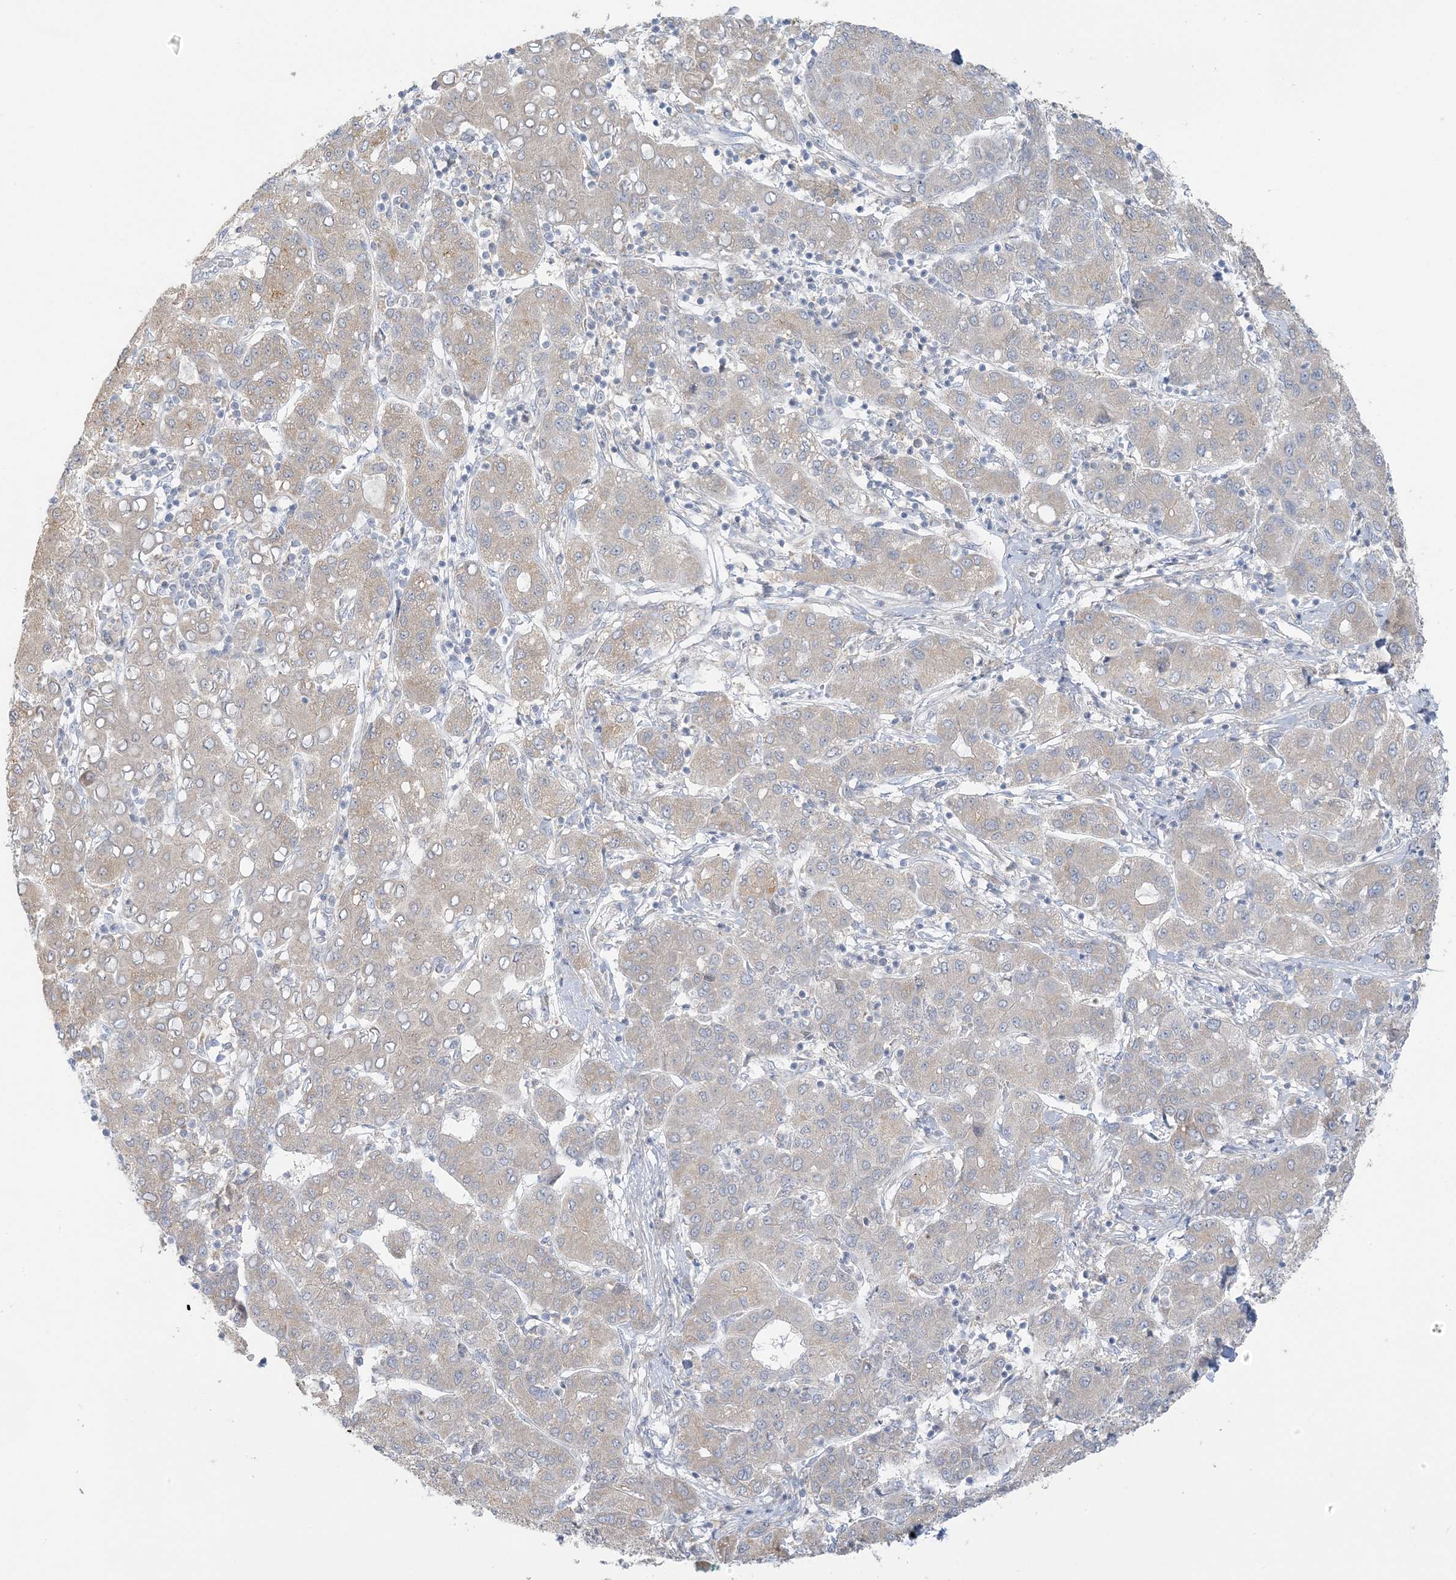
{"staining": {"intensity": "weak", "quantity": "25%-75%", "location": "cytoplasmic/membranous"}, "tissue": "liver cancer", "cell_type": "Tumor cells", "image_type": "cancer", "snomed": [{"axis": "morphology", "description": "Carcinoma, Hepatocellular, NOS"}, {"axis": "topography", "description": "Liver"}], "caption": "A brown stain highlights weak cytoplasmic/membranous positivity of a protein in human liver cancer tumor cells.", "gene": "EEFSEC", "patient": {"sex": "male", "age": 65}}